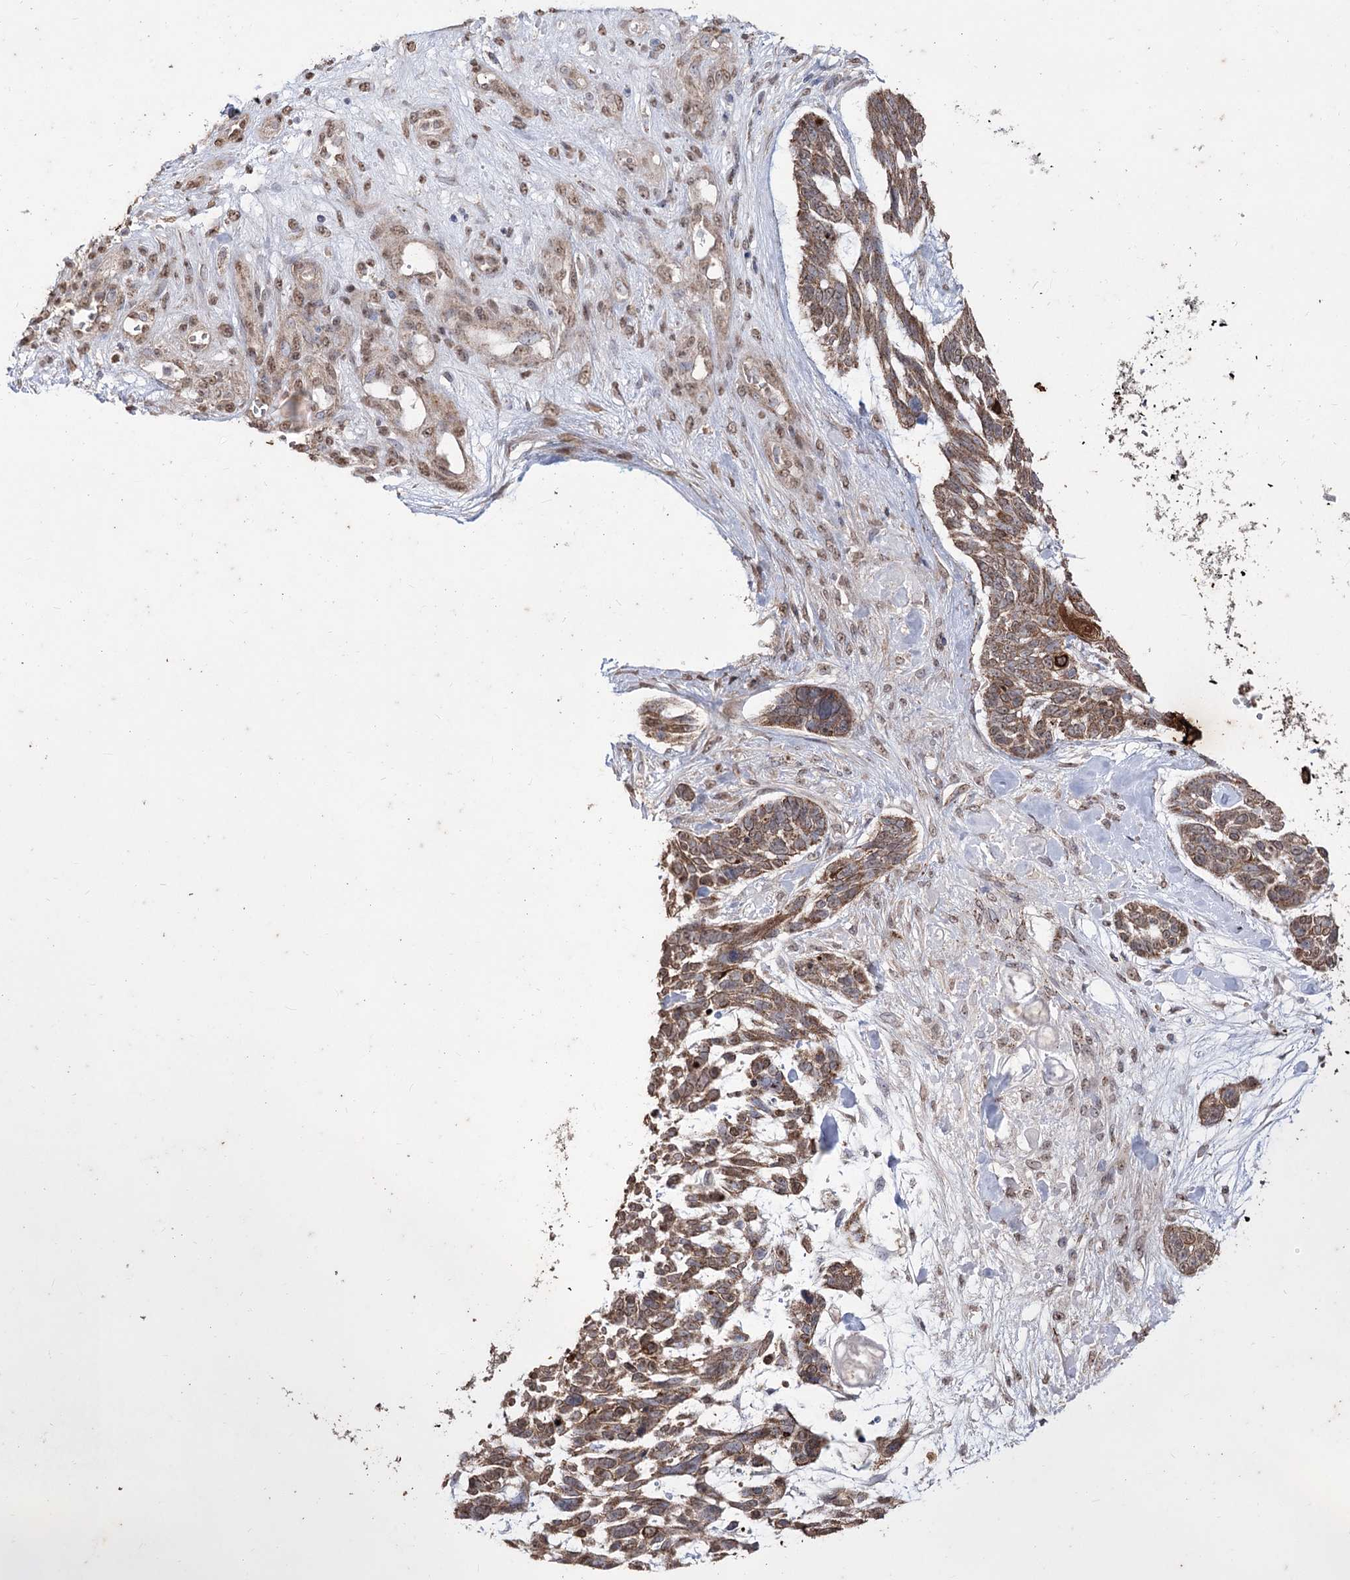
{"staining": {"intensity": "moderate", "quantity": ">75%", "location": "cytoplasmic/membranous"}, "tissue": "skin cancer", "cell_type": "Tumor cells", "image_type": "cancer", "snomed": [{"axis": "morphology", "description": "Basal cell carcinoma"}, {"axis": "topography", "description": "Skin"}], "caption": "Approximately >75% of tumor cells in skin basal cell carcinoma reveal moderate cytoplasmic/membranous protein staining as visualized by brown immunohistochemical staining.", "gene": "ZSCAN23", "patient": {"sex": "male", "age": 88}}